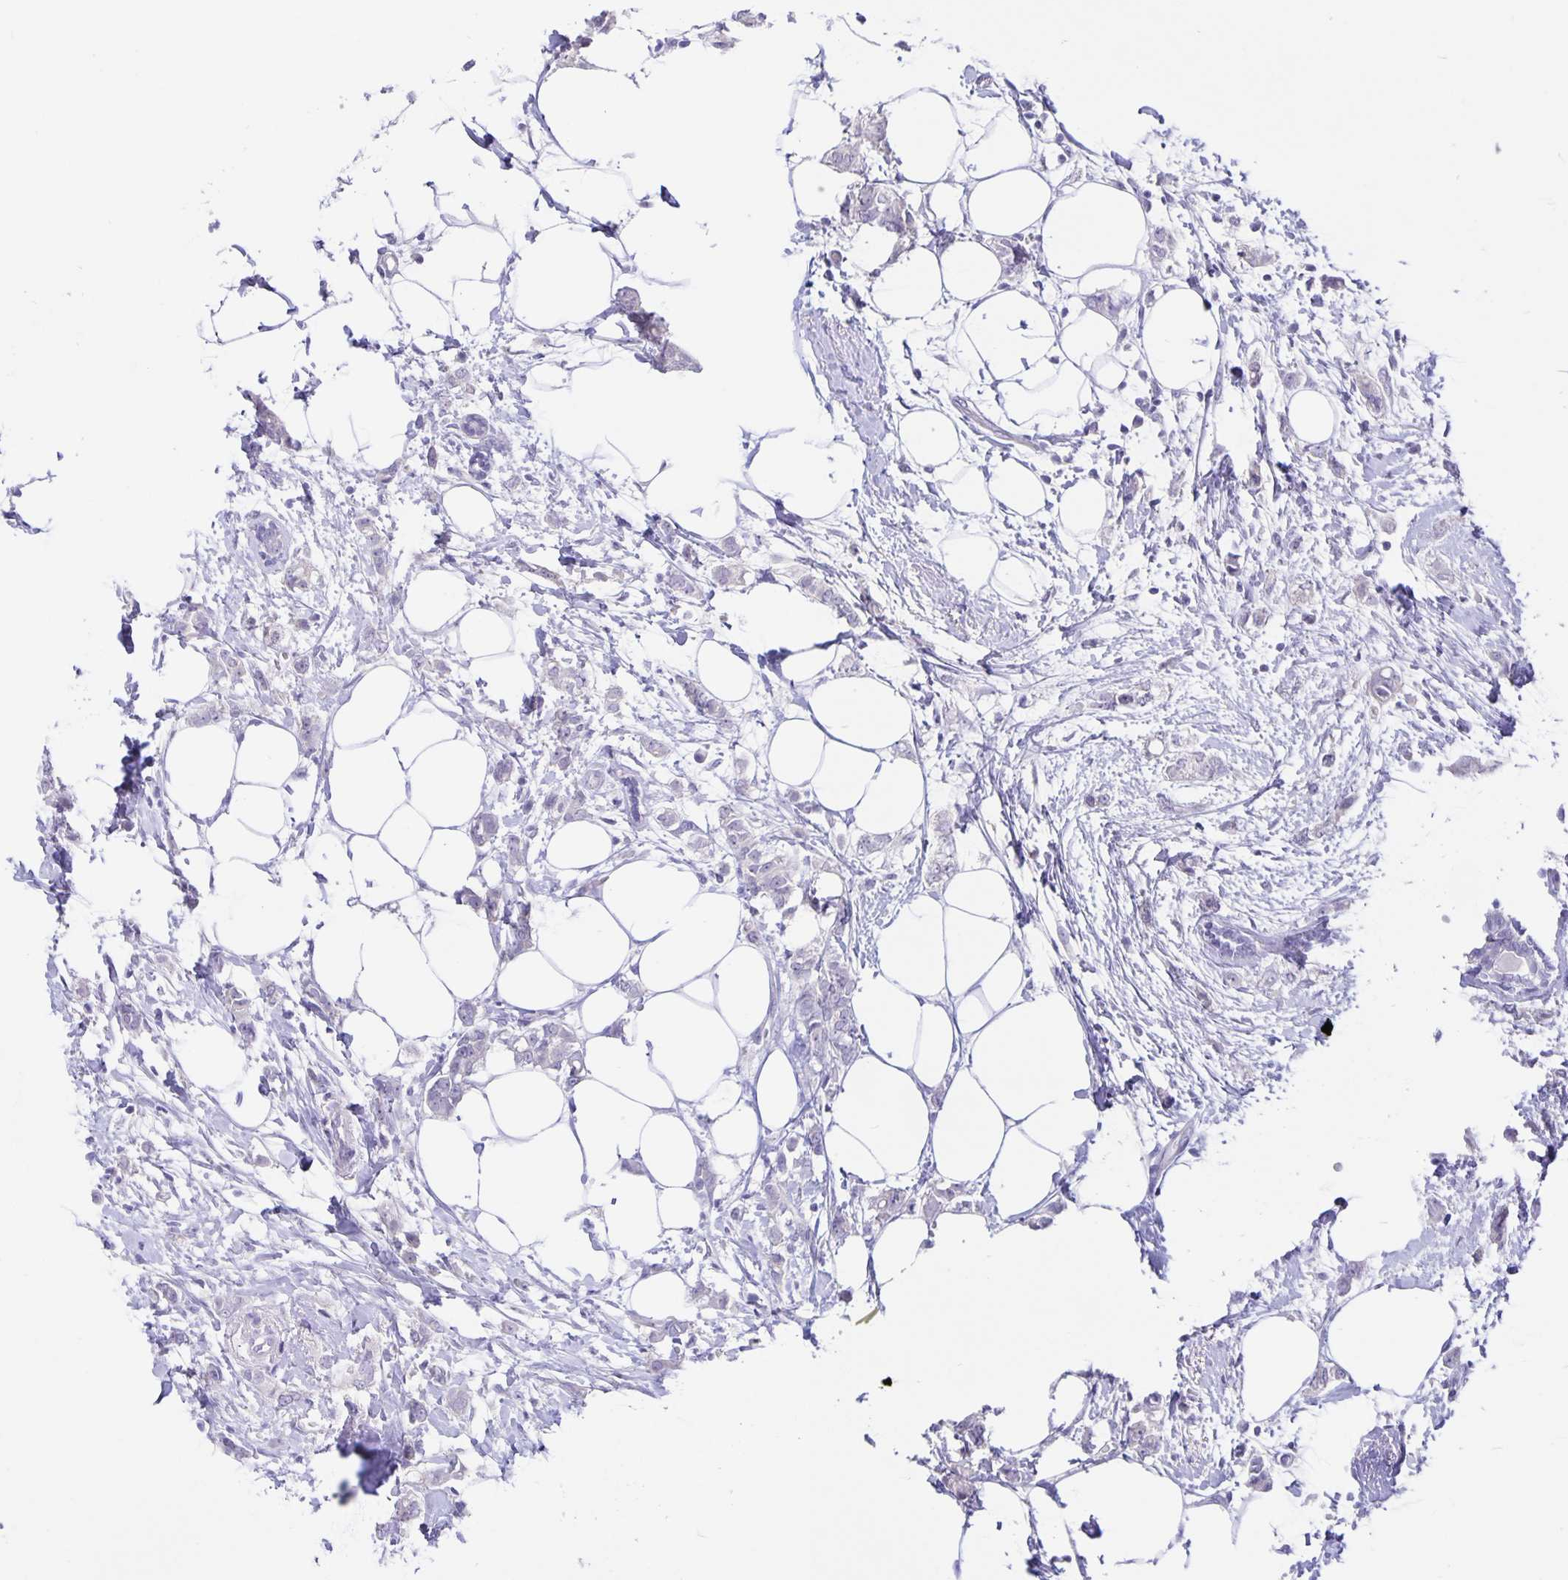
{"staining": {"intensity": "negative", "quantity": "none", "location": "none"}, "tissue": "breast cancer", "cell_type": "Tumor cells", "image_type": "cancer", "snomed": [{"axis": "morphology", "description": "Duct carcinoma"}, {"axis": "topography", "description": "Breast"}], "caption": "An immunohistochemistry (IHC) image of breast invasive ductal carcinoma is shown. There is no staining in tumor cells of breast invasive ductal carcinoma.", "gene": "ERMN", "patient": {"sex": "female", "age": 40}}